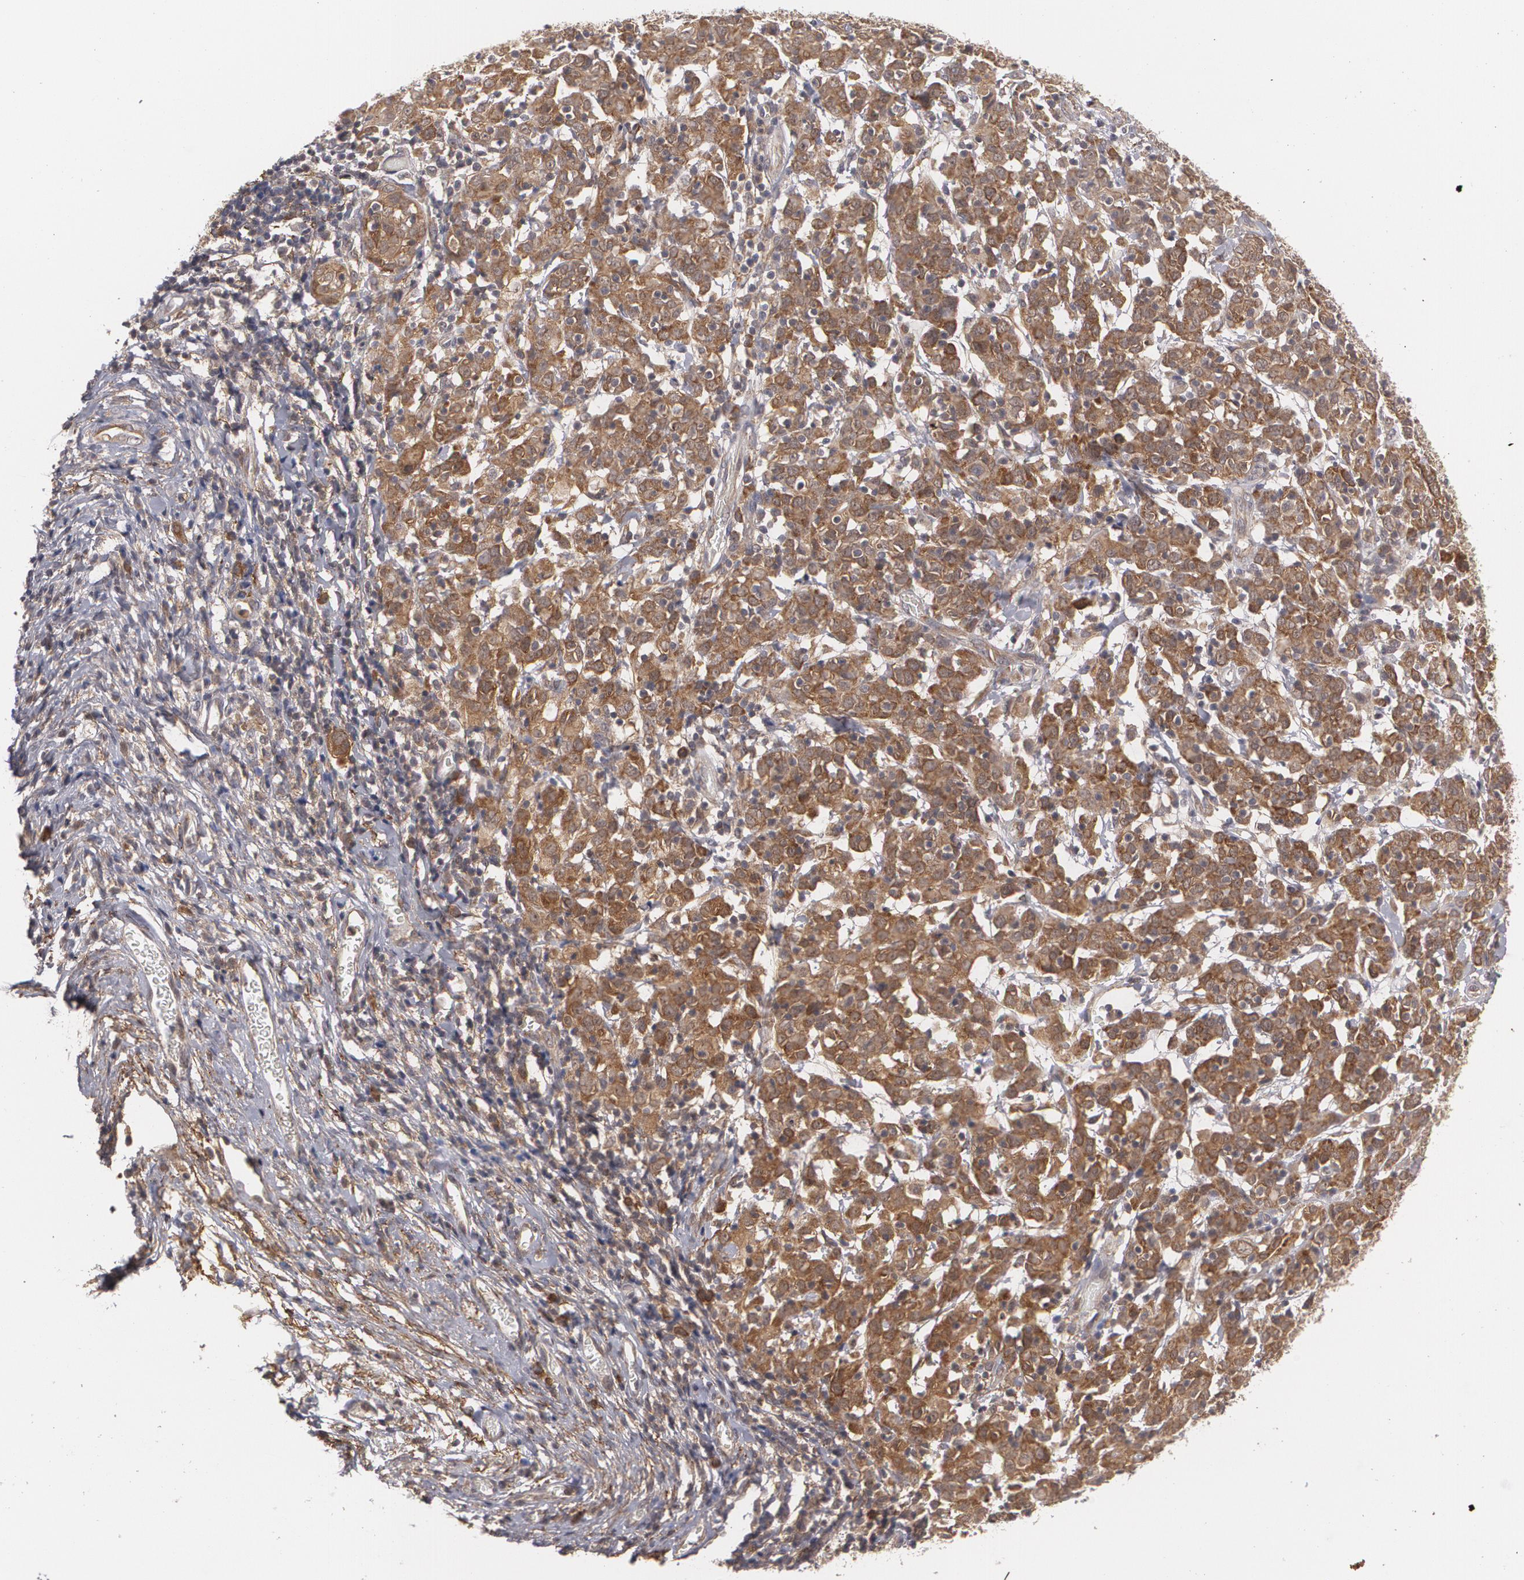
{"staining": {"intensity": "moderate", "quantity": ">75%", "location": "cytoplasmic/membranous"}, "tissue": "cervical cancer", "cell_type": "Tumor cells", "image_type": "cancer", "snomed": [{"axis": "morphology", "description": "Normal tissue, NOS"}, {"axis": "morphology", "description": "Squamous cell carcinoma, NOS"}, {"axis": "topography", "description": "Cervix"}], "caption": "A brown stain highlights moderate cytoplasmic/membranous positivity of a protein in human squamous cell carcinoma (cervical) tumor cells.", "gene": "BMP6", "patient": {"sex": "female", "age": 67}}